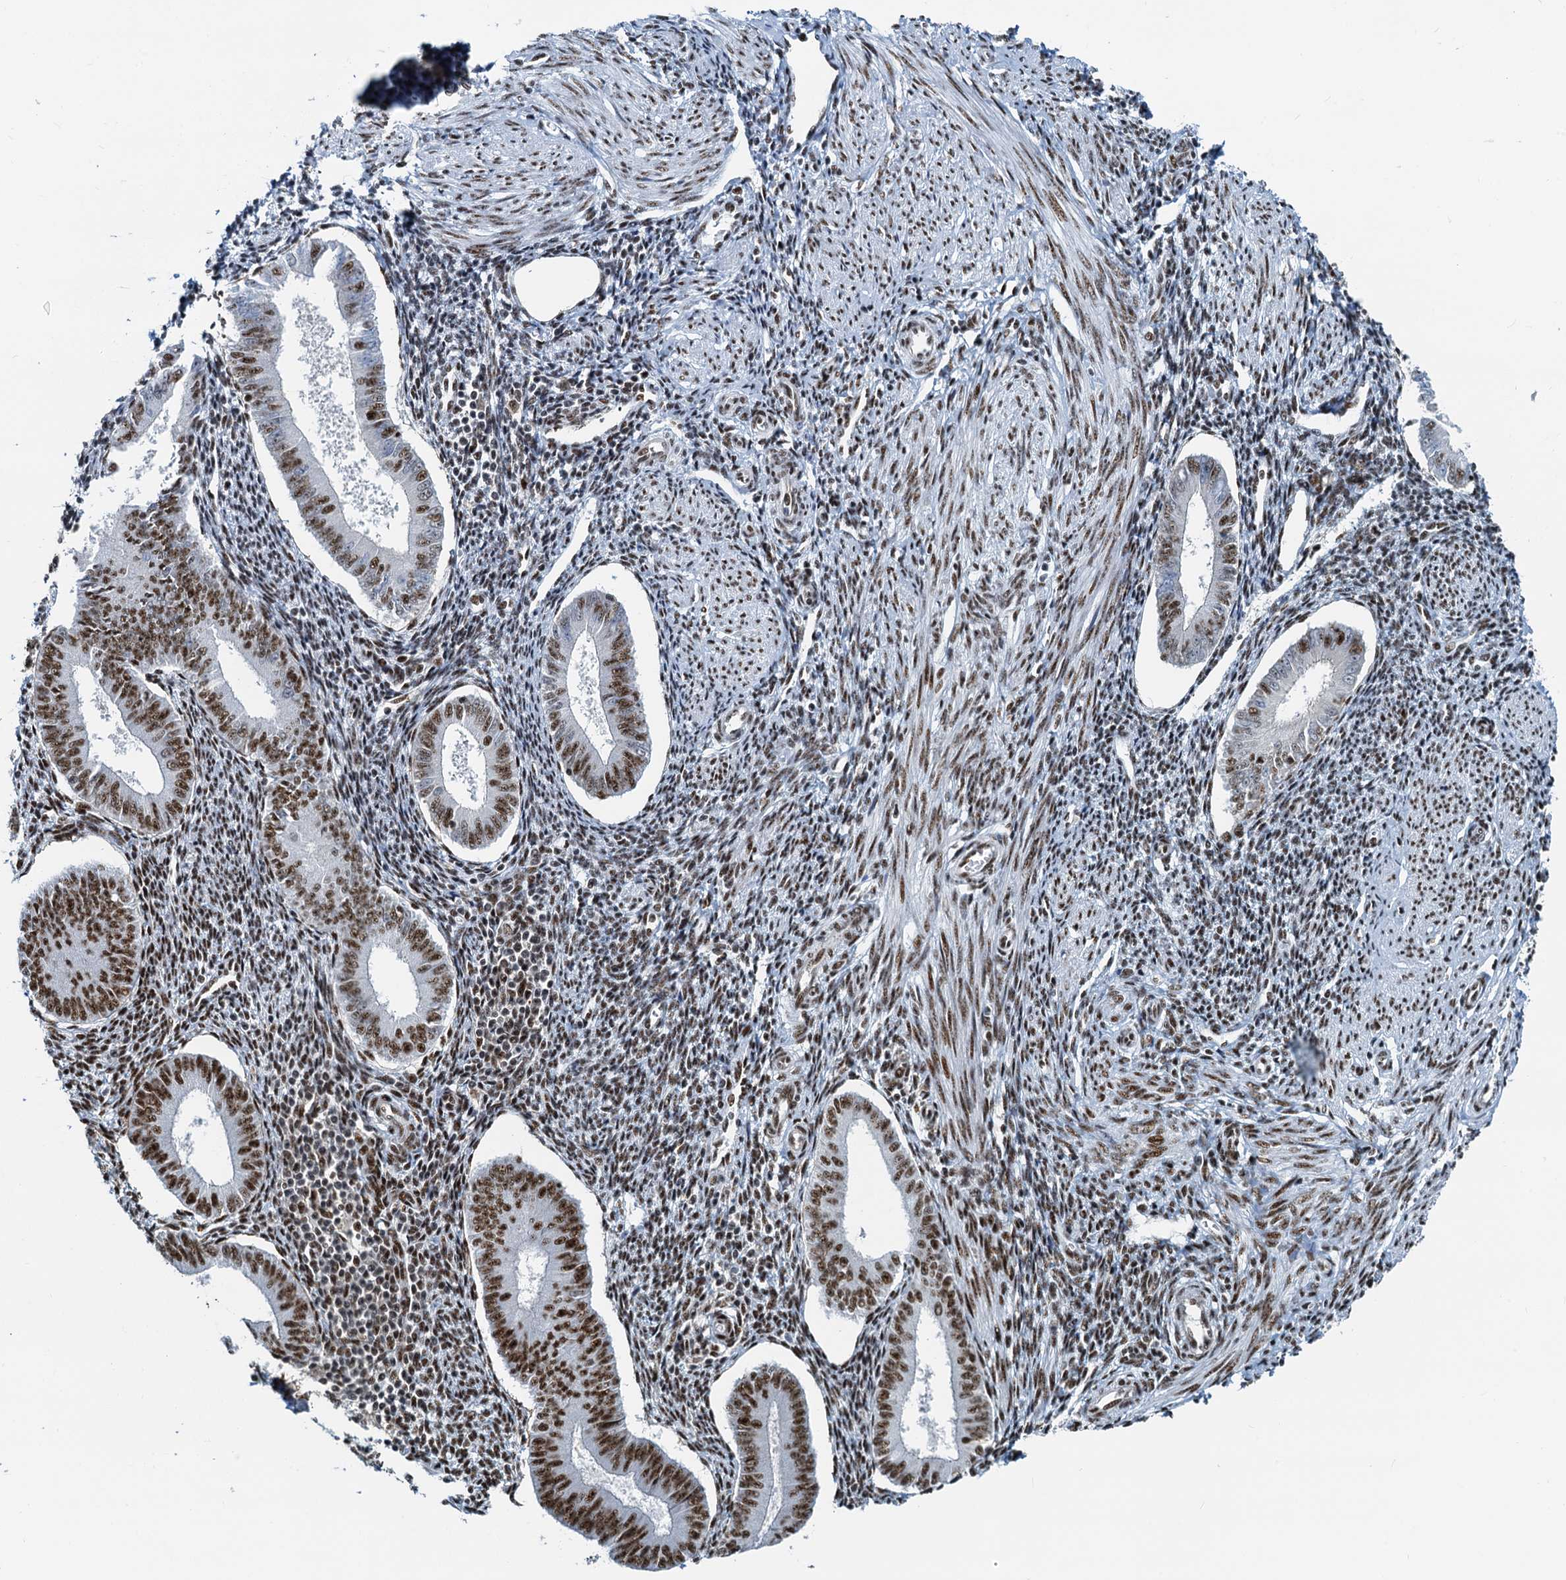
{"staining": {"intensity": "moderate", "quantity": "<25%", "location": "nuclear"}, "tissue": "endometrium", "cell_type": "Cells in endometrial stroma", "image_type": "normal", "snomed": [{"axis": "morphology", "description": "Normal tissue, NOS"}, {"axis": "topography", "description": "Uterus"}, {"axis": "topography", "description": "Endometrium"}], "caption": "Immunohistochemical staining of benign human endometrium exhibits moderate nuclear protein expression in about <25% of cells in endometrial stroma. (brown staining indicates protein expression, while blue staining denotes nuclei).", "gene": "RBM26", "patient": {"sex": "female", "age": 48}}